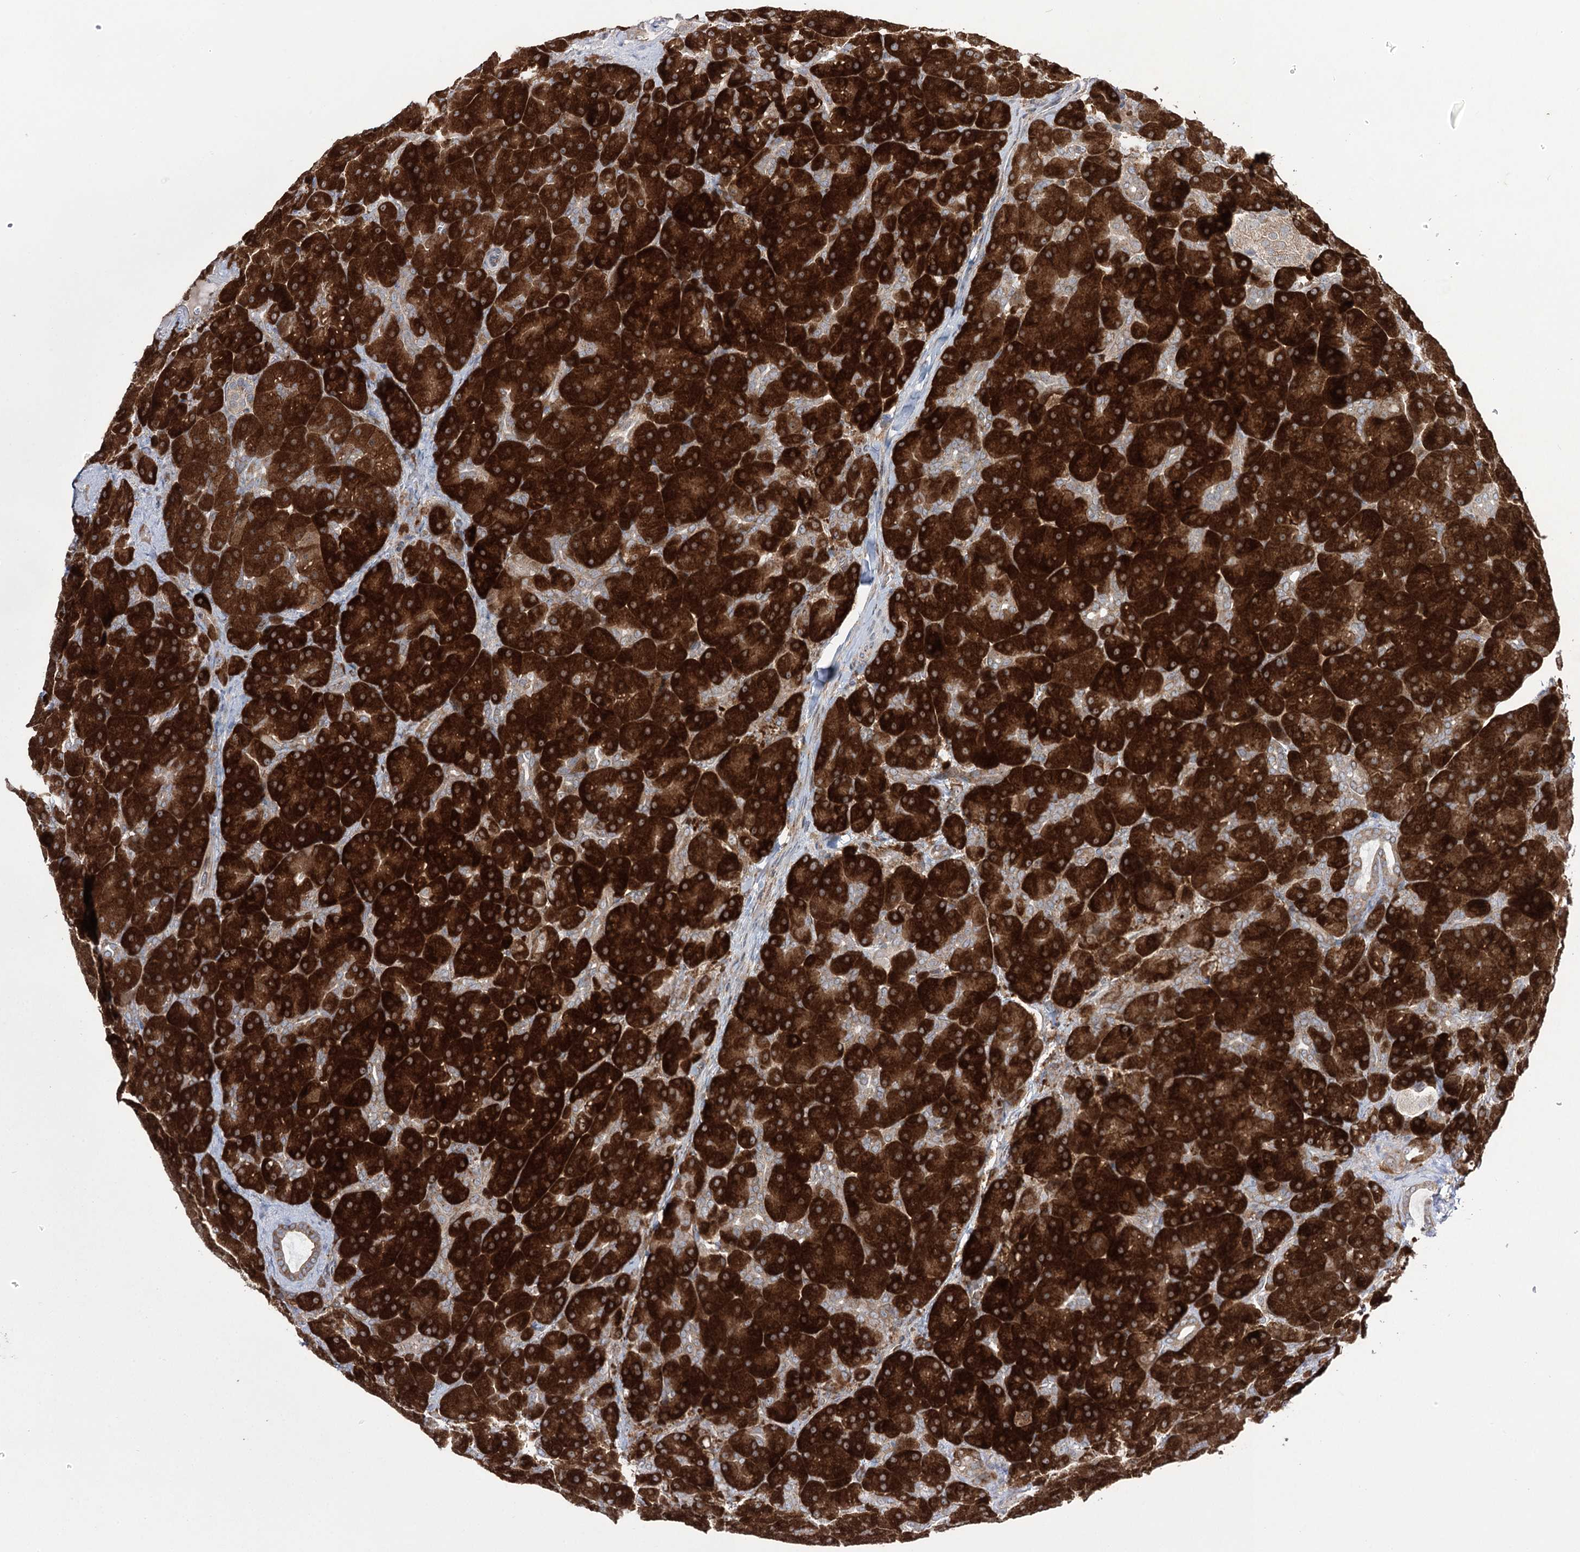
{"staining": {"intensity": "strong", "quantity": ">75%", "location": "cytoplasmic/membranous"}, "tissue": "pancreas", "cell_type": "Exocrine glandular cells", "image_type": "normal", "snomed": [{"axis": "morphology", "description": "Normal tissue, NOS"}, {"axis": "topography", "description": "Pancreas"}], "caption": "Immunohistochemical staining of benign human pancreas demonstrates strong cytoplasmic/membranous protein positivity in approximately >75% of exocrine glandular cells.", "gene": "ZNF622", "patient": {"sex": "male", "age": 66}}